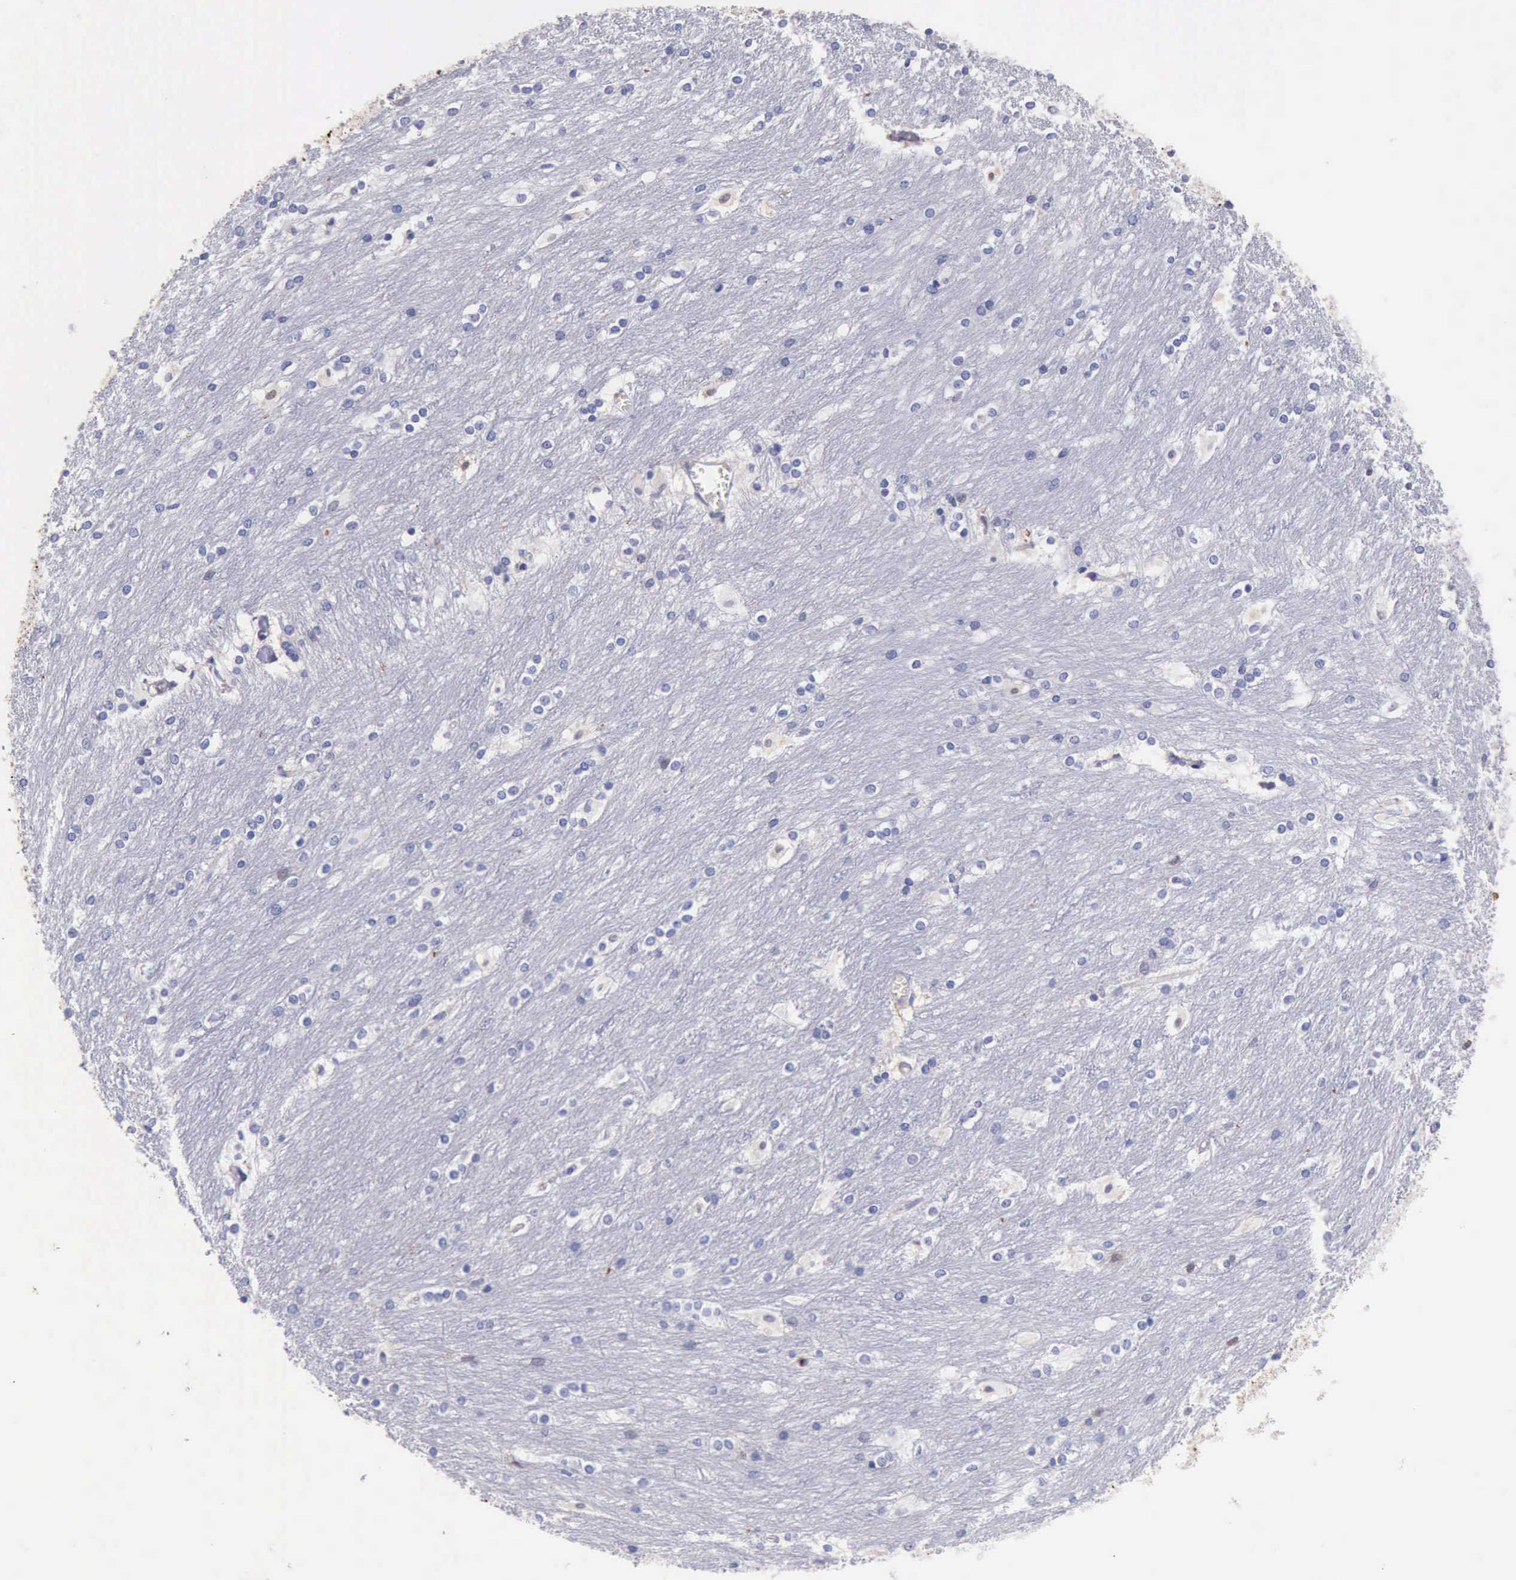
{"staining": {"intensity": "negative", "quantity": "none", "location": "none"}, "tissue": "caudate", "cell_type": "Glial cells", "image_type": "normal", "snomed": [{"axis": "morphology", "description": "Normal tissue, NOS"}, {"axis": "topography", "description": "Lateral ventricle wall"}], "caption": "Immunohistochemistry photomicrograph of benign caudate: human caudate stained with DAB displays no significant protein staining in glial cells.", "gene": "CSTA", "patient": {"sex": "female", "age": 19}}